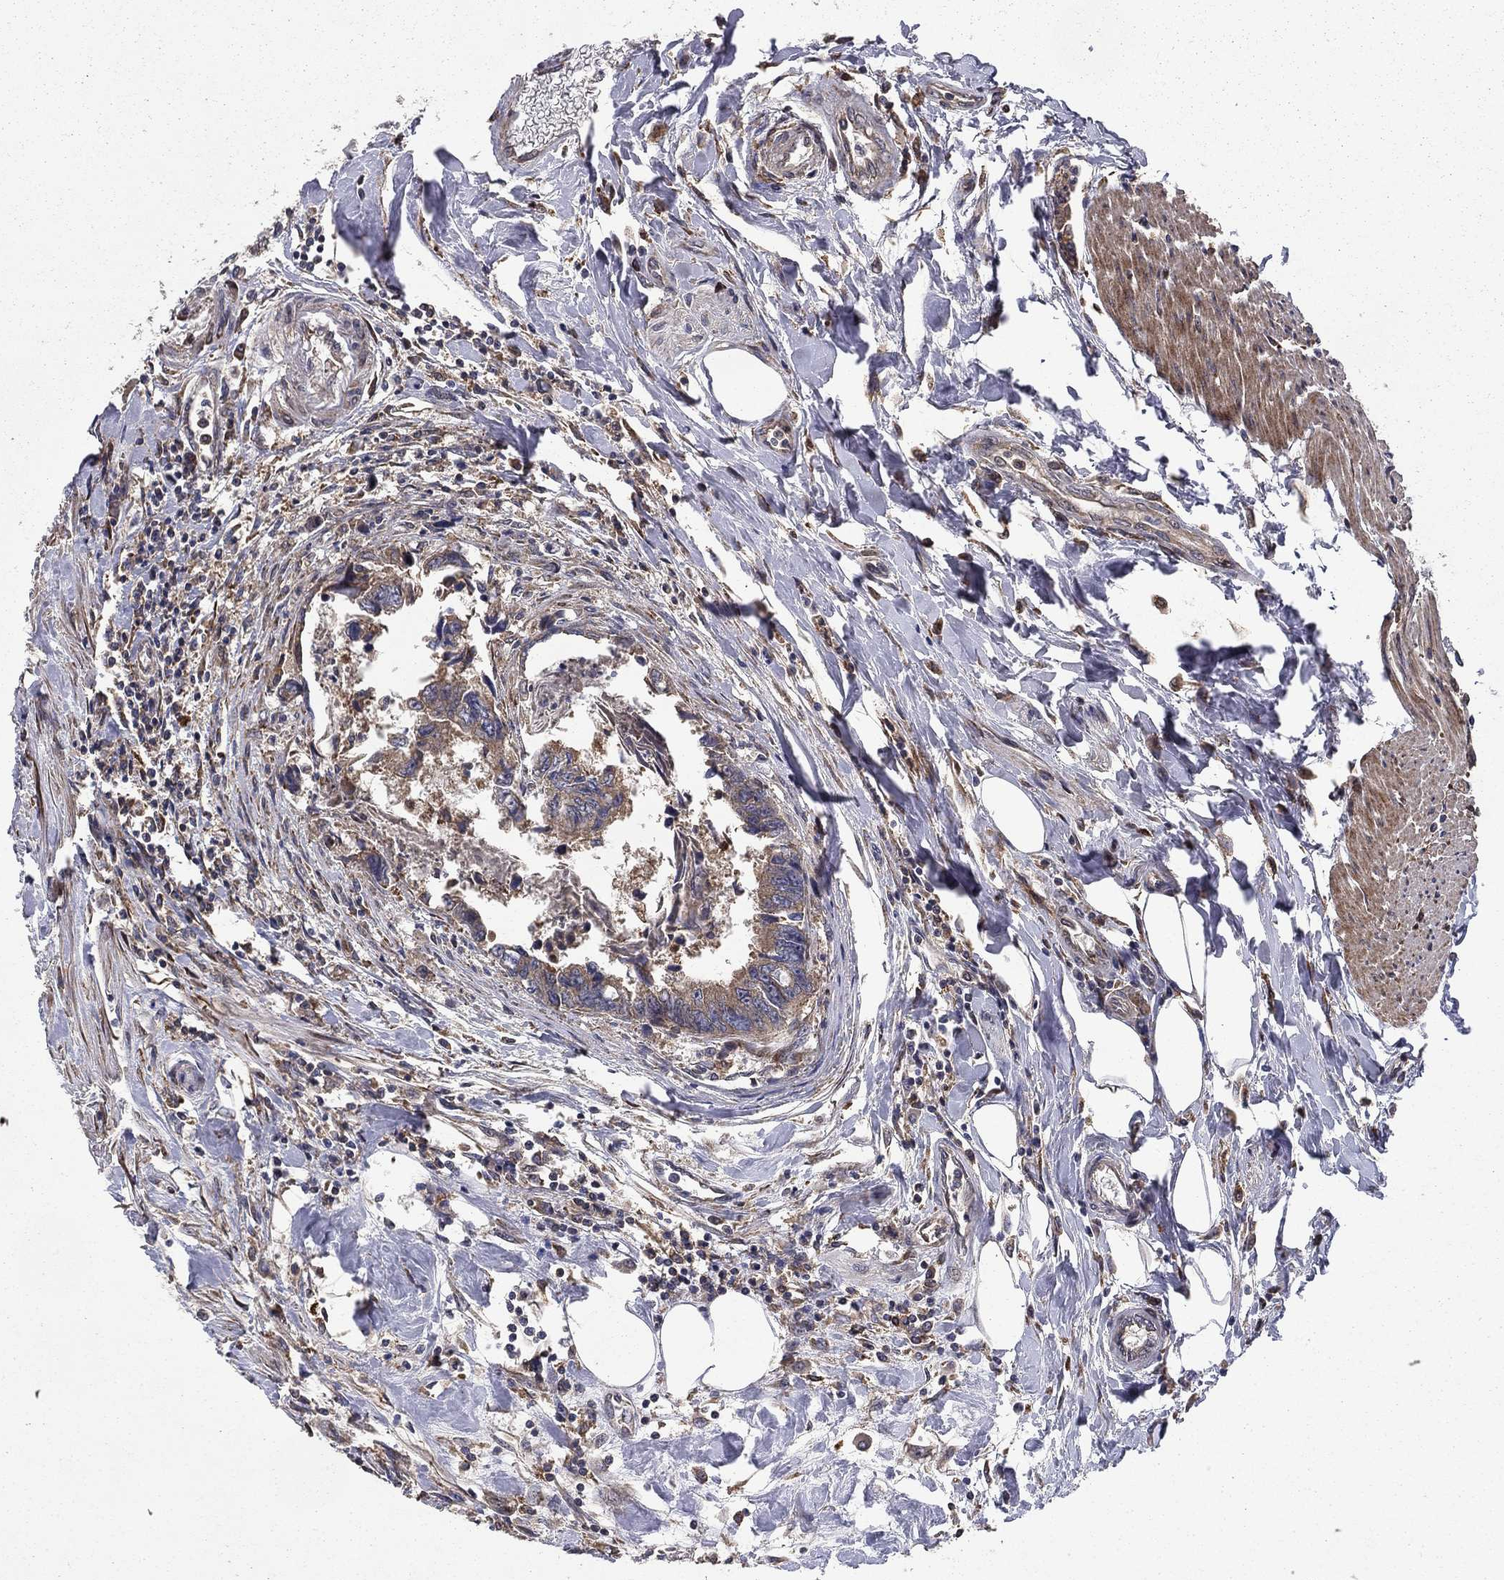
{"staining": {"intensity": "moderate", "quantity": ">75%", "location": "cytoplasmic/membranous"}, "tissue": "colorectal cancer", "cell_type": "Tumor cells", "image_type": "cancer", "snomed": [{"axis": "morphology", "description": "Adenocarcinoma, NOS"}, {"axis": "topography", "description": "Colon"}], "caption": "Approximately >75% of tumor cells in human colorectal cancer reveal moderate cytoplasmic/membranous protein staining as visualized by brown immunohistochemical staining.", "gene": "BABAM2", "patient": {"sex": "female", "age": 65}}